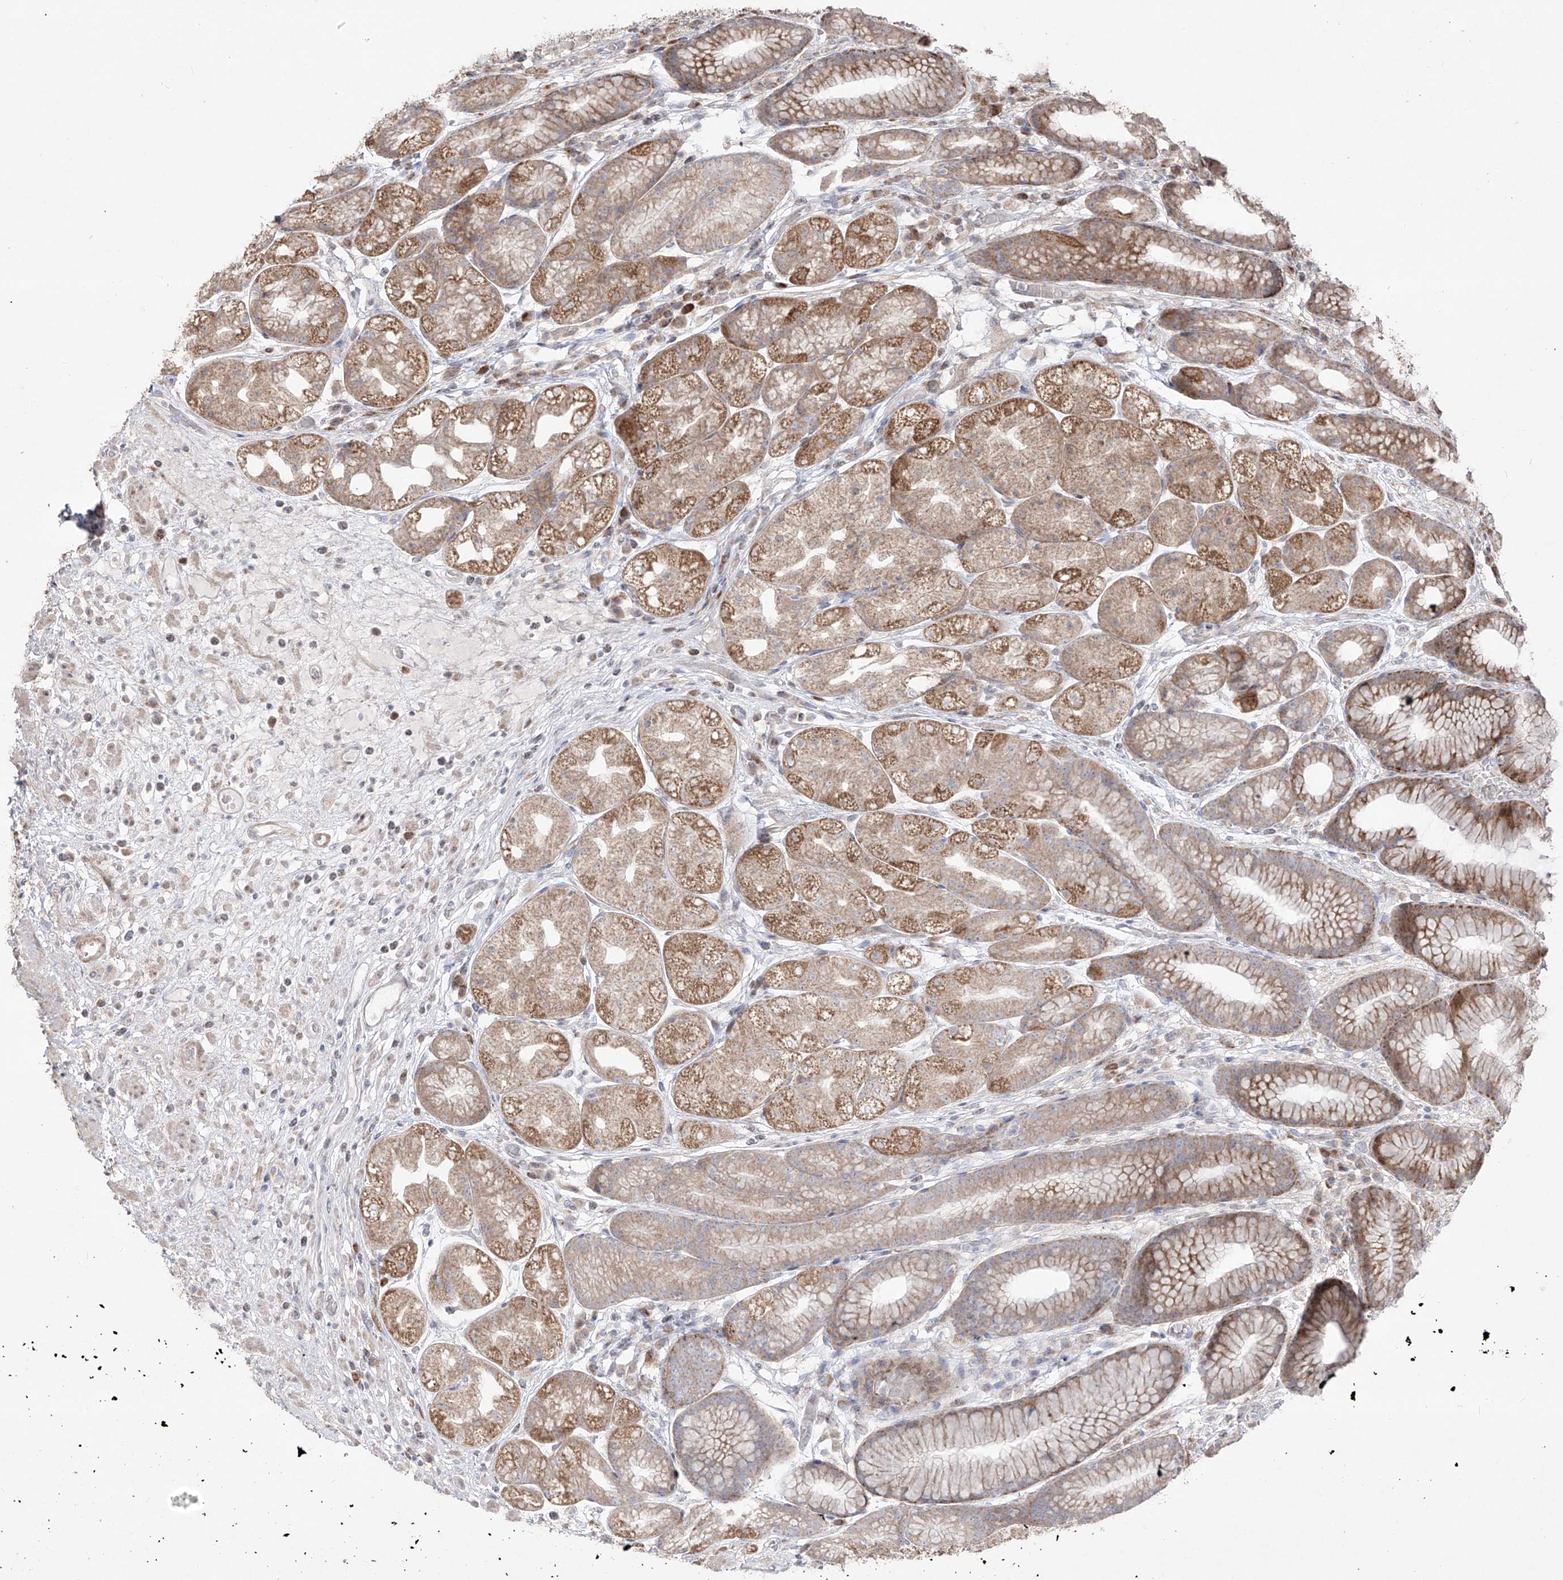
{"staining": {"intensity": "moderate", "quantity": ">75%", "location": "cytoplasmic/membranous"}, "tissue": "stomach", "cell_type": "Glandular cells", "image_type": "normal", "snomed": [{"axis": "morphology", "description": "Normal tissue, NOS"}, {"axis": "topography", "description": "Stomach"}], "caption": "Immunohistochemical staining of benign human stomach reveals >75% levels of moderate cytoplasmic/membranous protein positivity in approximately >75% of glandular cells.", "gene": "YKT6", "patient": {"sex": "male", "age": 57}}